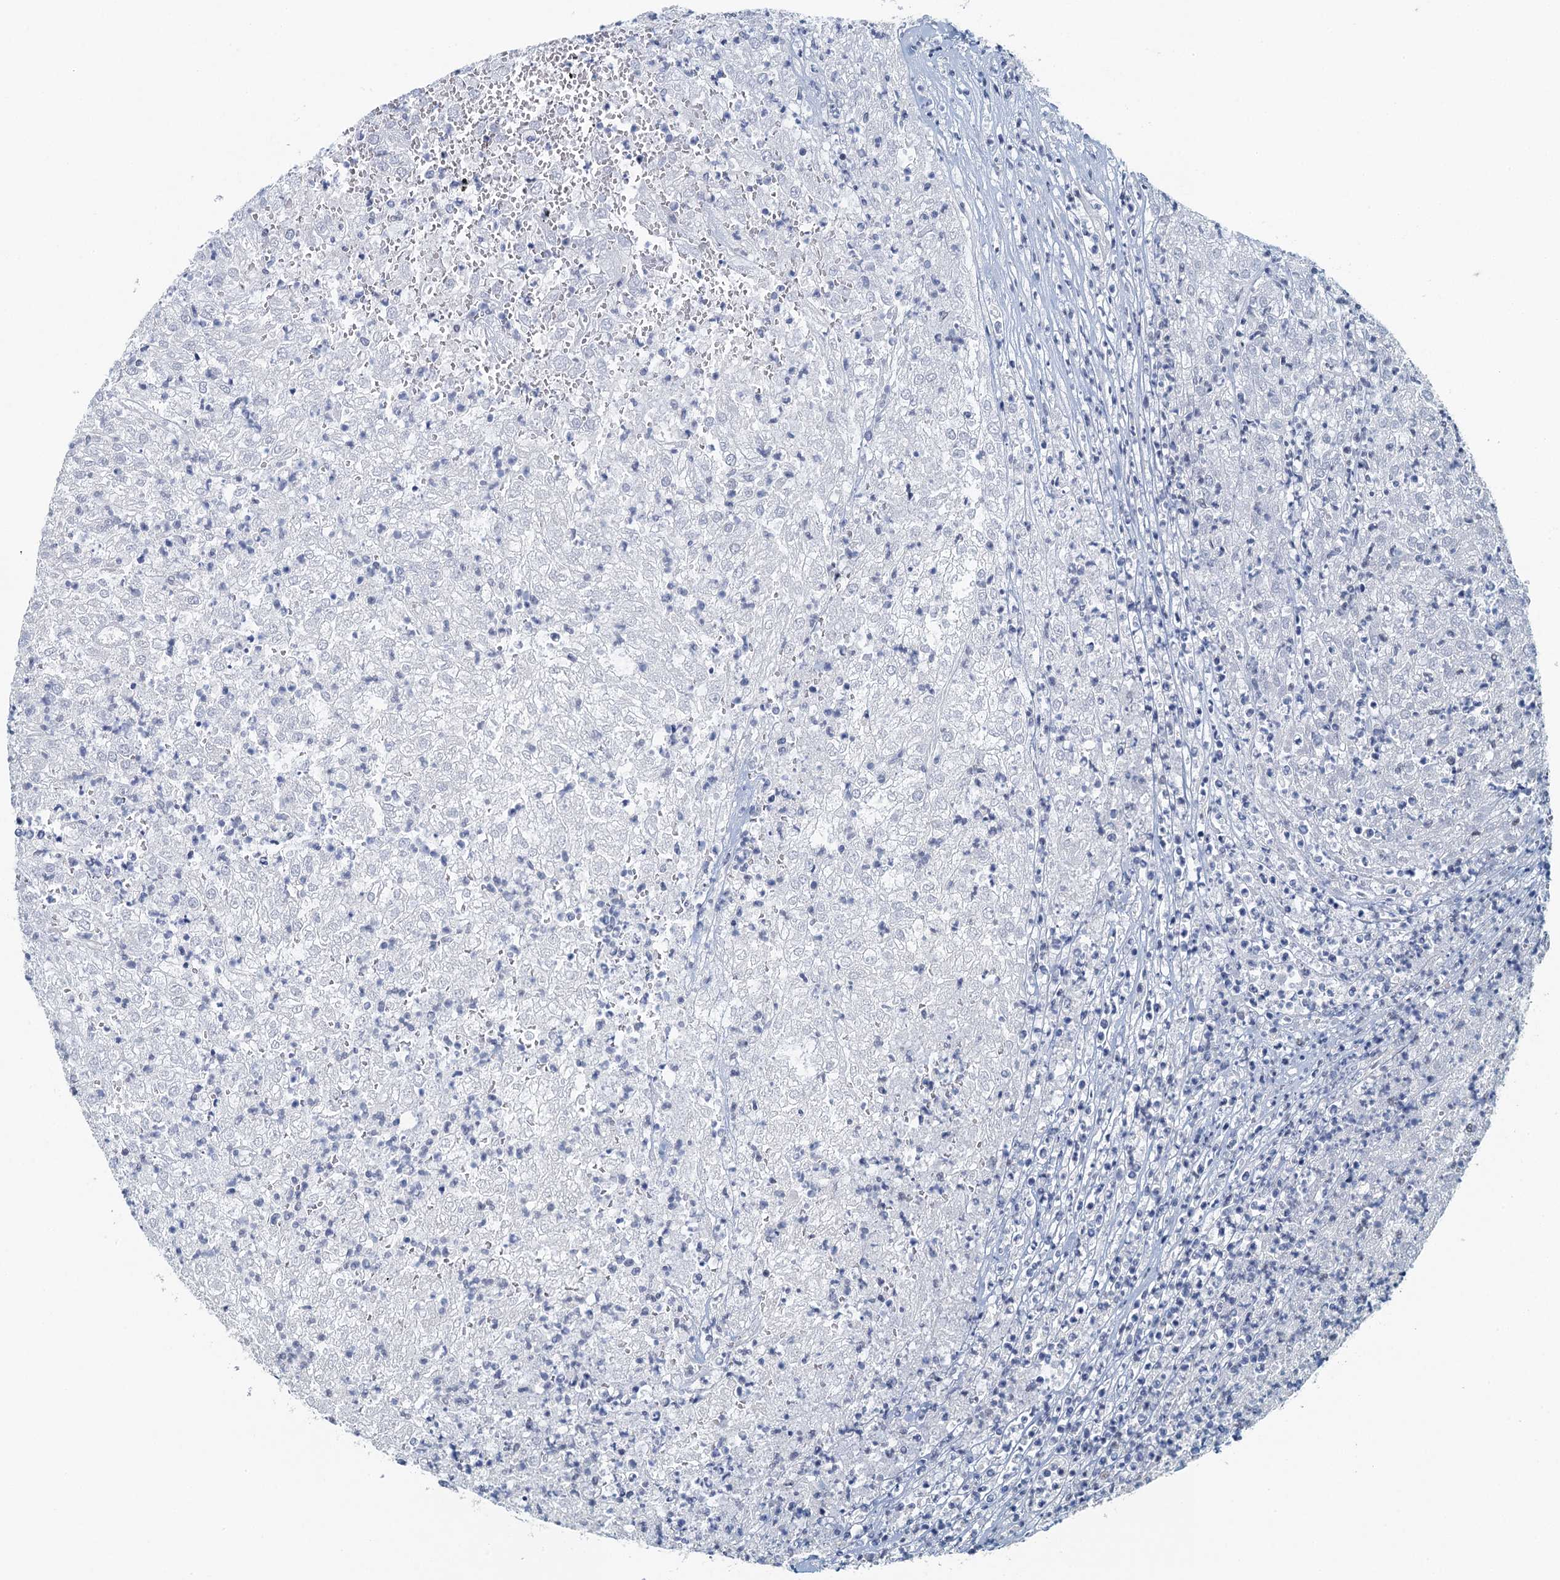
{"staining": {"intensity": "negative", "quantity": "none", "location": "none"}, "tissue": "renal cancer", "cell_type": "Tumor cells", "image_type": "cancer", "snomed": [{"axis": "morphology", "description": "Adenocarcinoma, NOS"}, {"axis": "topography", "description": "Kidney"}], "caption": "Human renal cancer stained for a protein using IHC demonstrates no positivity in tumor cells.", "gene": "TTLL9", "patient": {"sex": "female", "age": 54}}